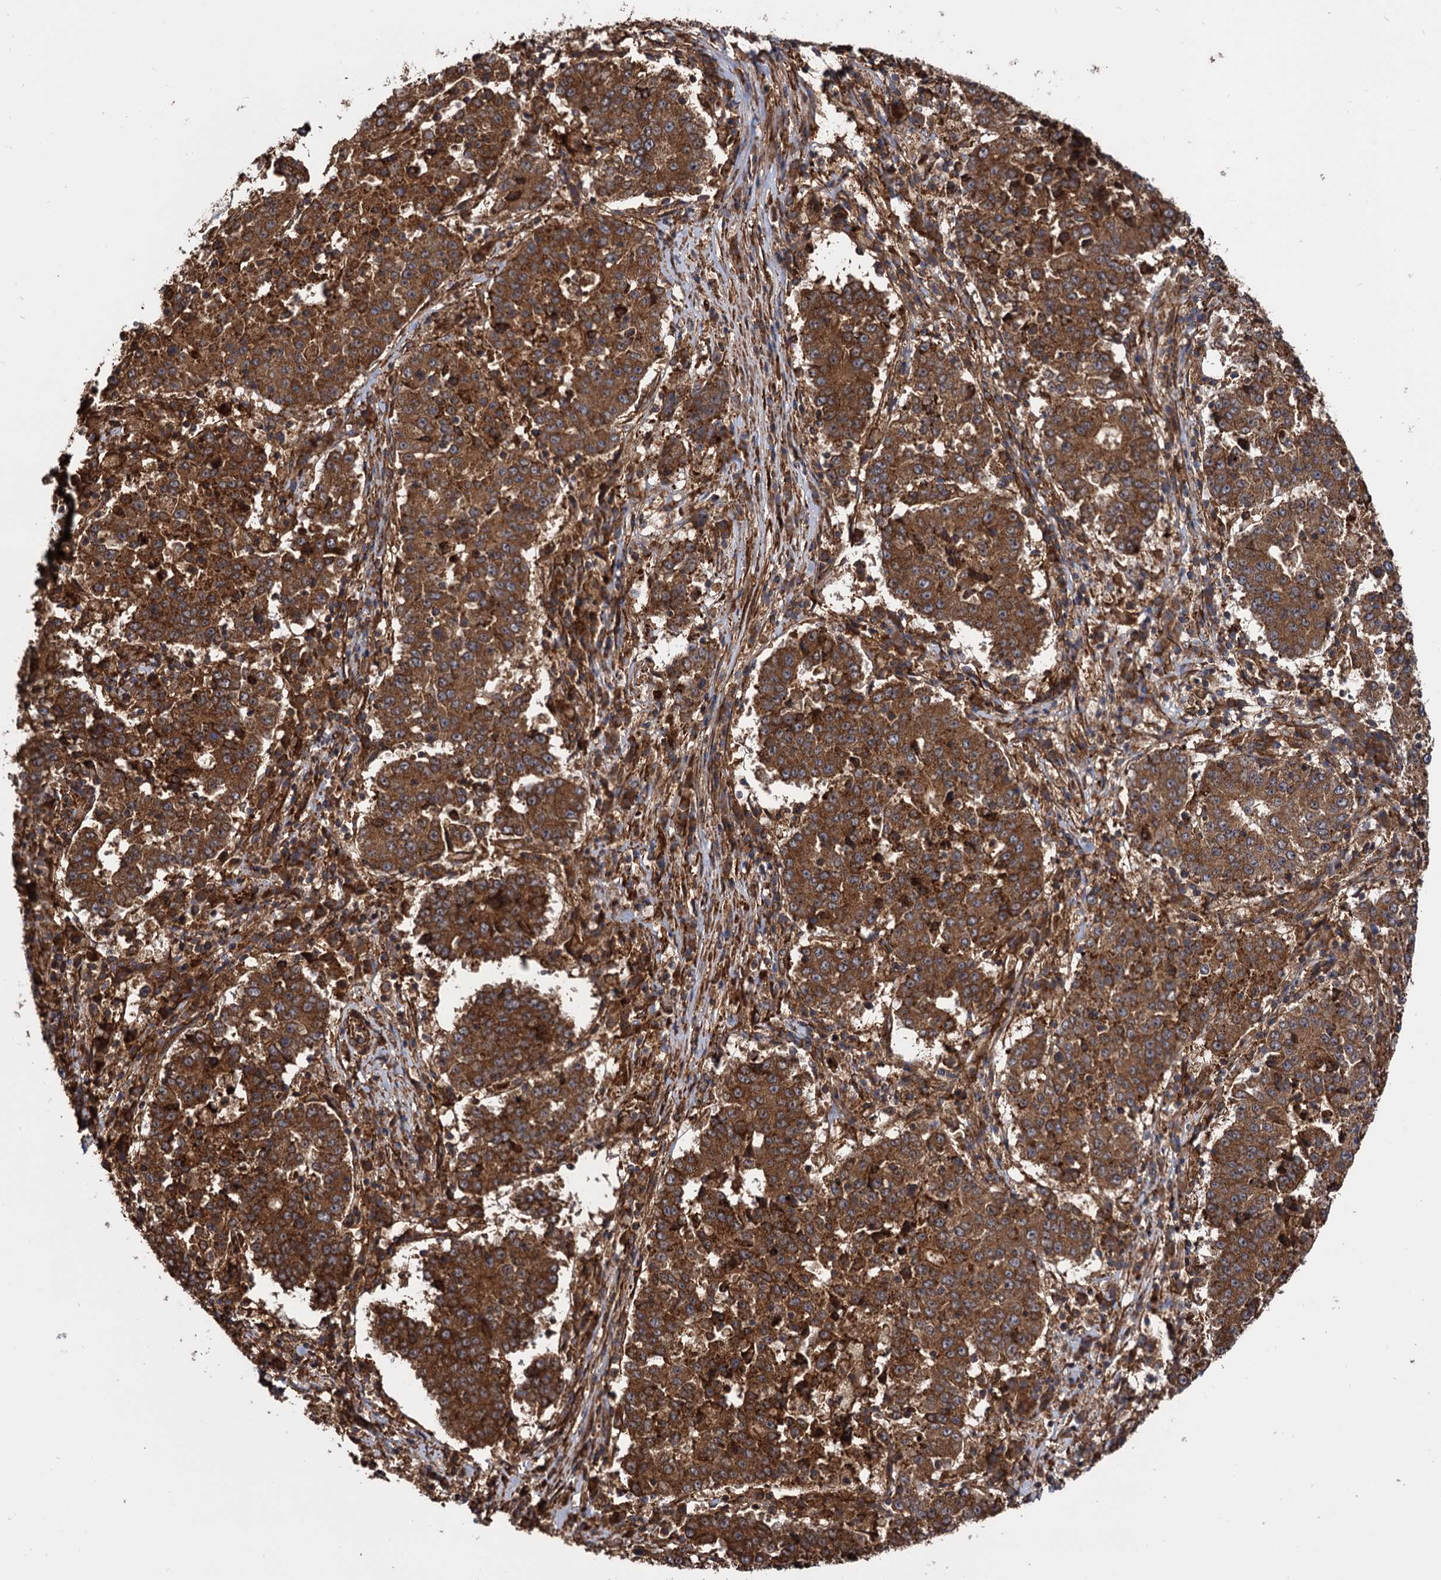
{"staining": {"intensity": "strong", "quantity": ">75%", "location": "cytoplasmic/membranous"}, "tissue": "stomach cancer", "cell_type": "Tumor cells", "image_type": "cancer", "snomed": [{"axis": "morphology", "description": "Adenocarcinoma, NOS"}, {"axis": "topography", "description": "Stomach"}], "caption": "This micrograph displays IHC staining of stomach adenocarcinoma, with high strong cytoplasmic/membranous staining in approximately >75% of tumor cells.", "gene": "ATP8B4", "patient": {"sex": "male", "age": 59}}